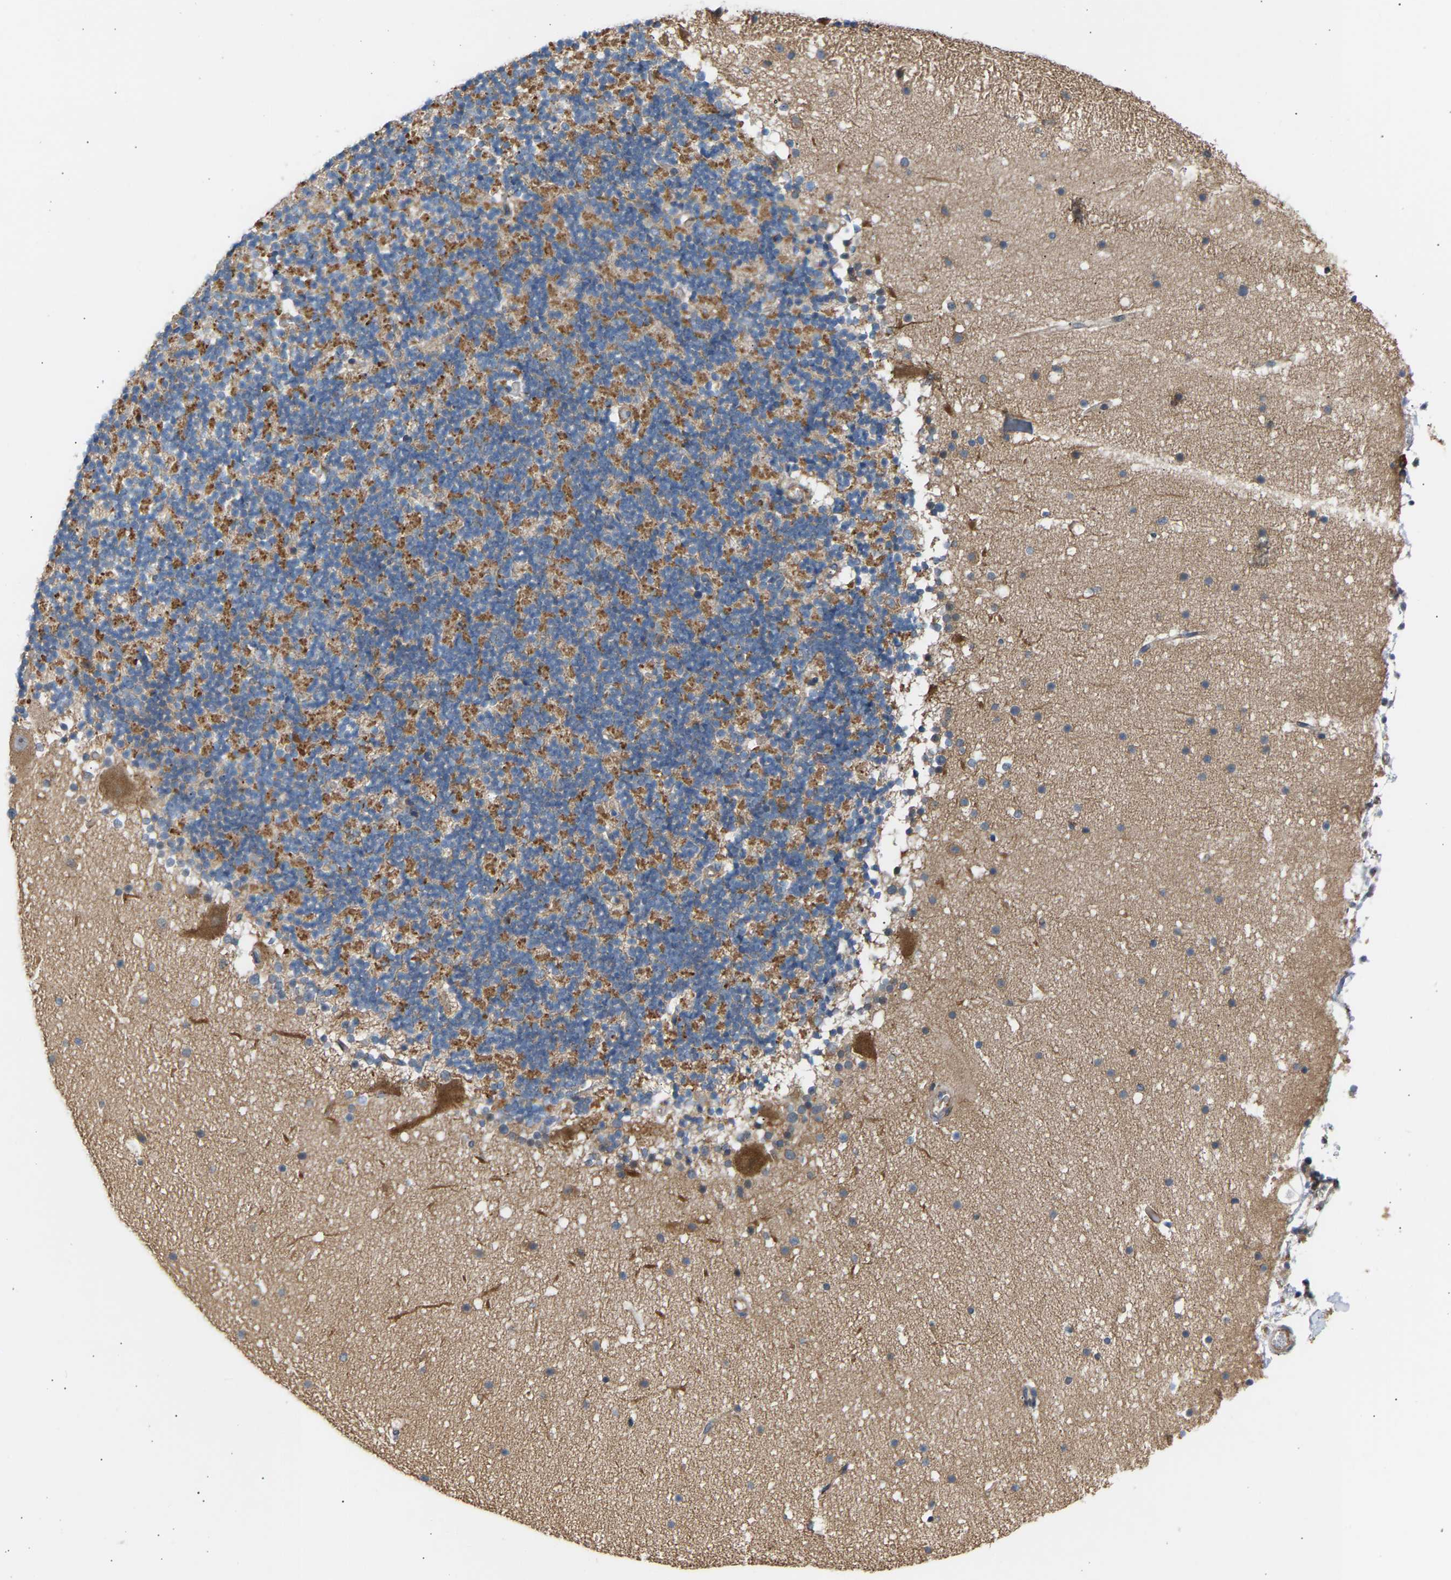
{"staining": {"intensity": "moderate", "quantity": ">75%", "location": "cytoplasmic/membranous"}, "tissue": "cerebellum", "cell_type": "Cells in granular layer", "image_type": "normal", "snomed": [{"axis": "morphology", "description": "Normal tissue, NOS"}, {"axis": "topography", "description": "Cerebellum"}], "caption": "An IHC micrograph of unremarkable tissue is shown. Protein staining in brown labels moderate cytoplasmic/membranous positivity in cerebellum within cells in granular layer.", "gene": "GCN1", "patient": {"sex": "male", "age": 57}}